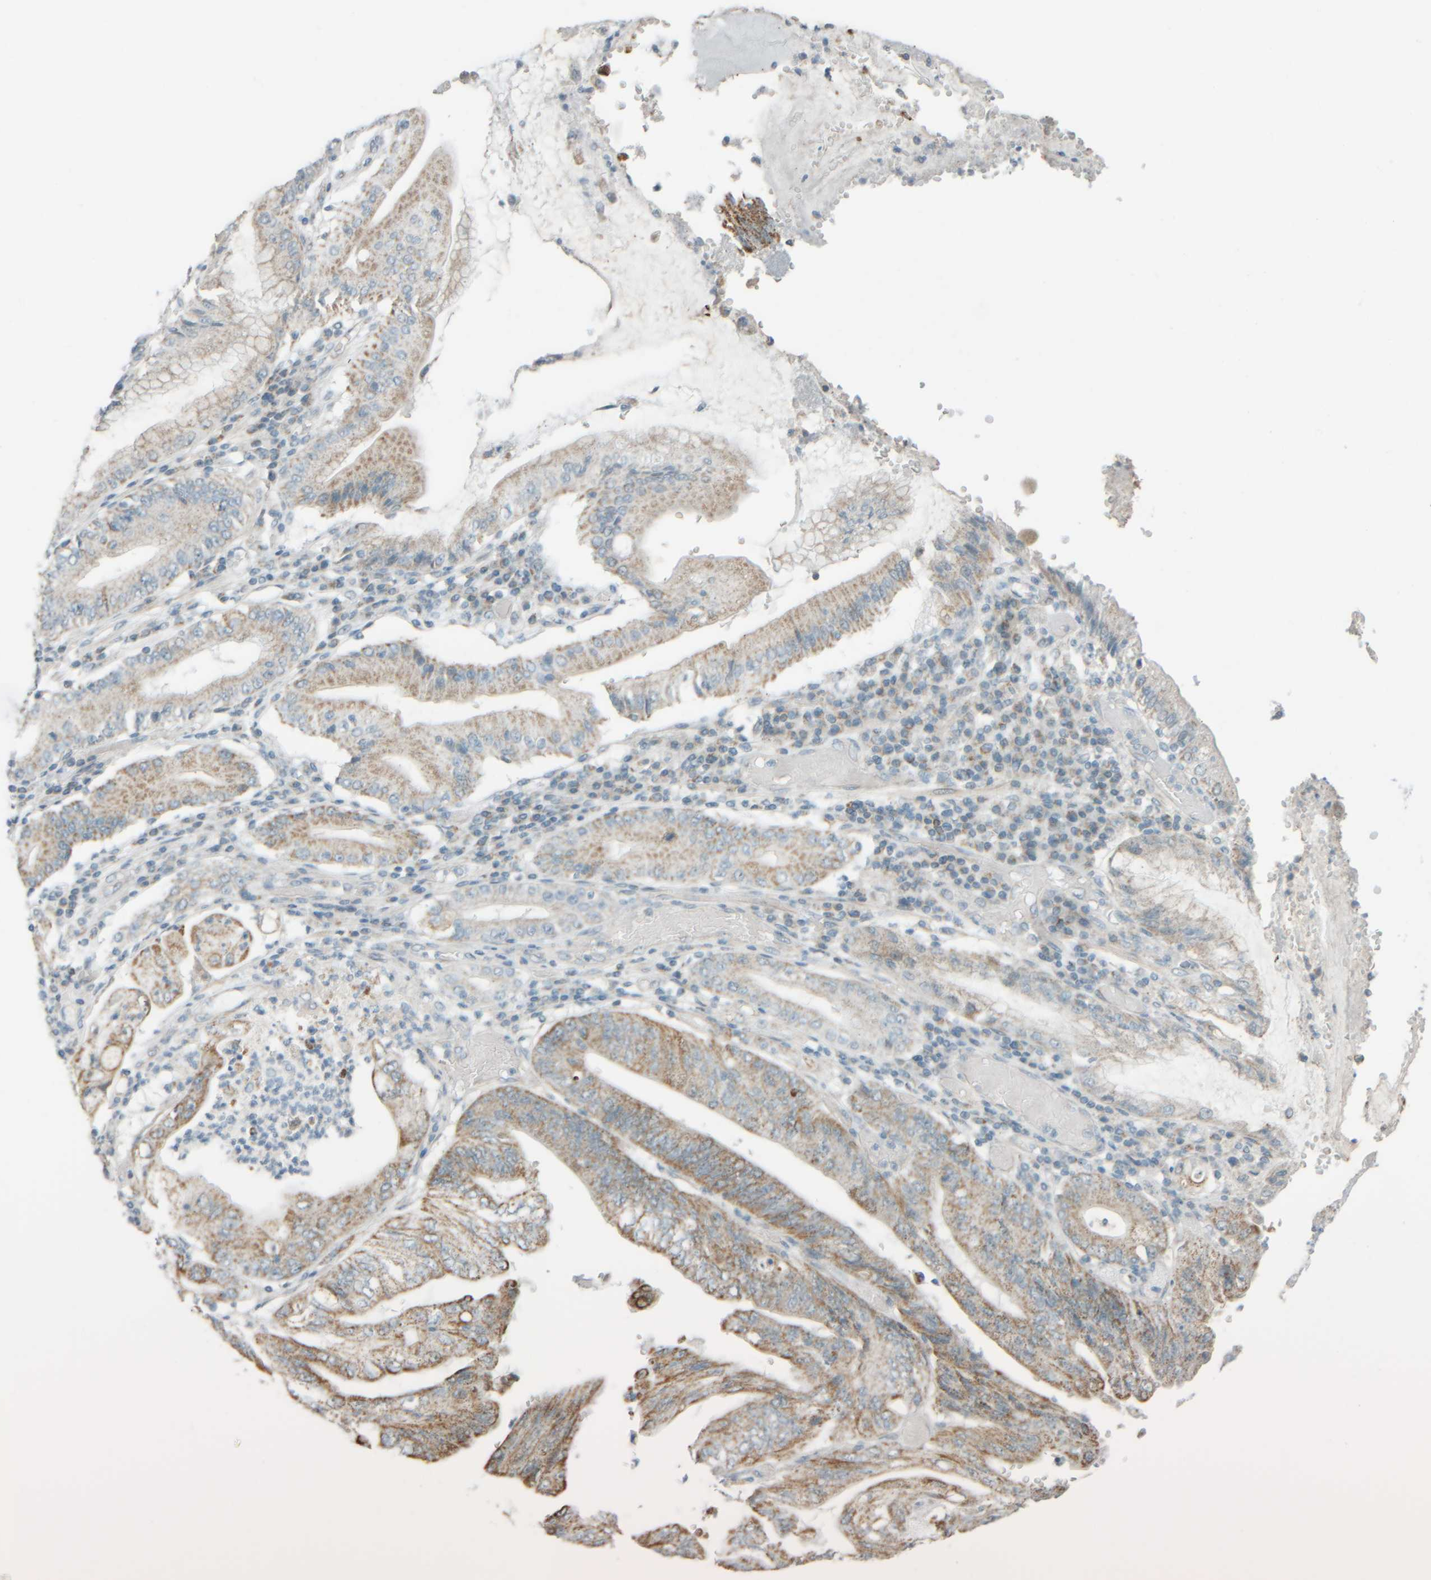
{"staining": {"intensity": "moderate", "quantity": ">75%", "location": "cytoplasmic/membranous"}, "tissue": "stomach cancer", "cell_type": "Tumor cells", "image_type": "cancer", "snomed": [{"axis": "morphology", "description": "Adenocarcinoma, NOS"}, {"axis": "topography", "description": "Stomach"}], "caption": "Immunohistochemistry (IHC) of stomach cancer displays medium levels of moderate cytoplasmic/membranous staining in approximately >75% of tumor cells.", "gene": "PTGES3L-AARSD1", "patient": {"sex": "female", "age": 73}}